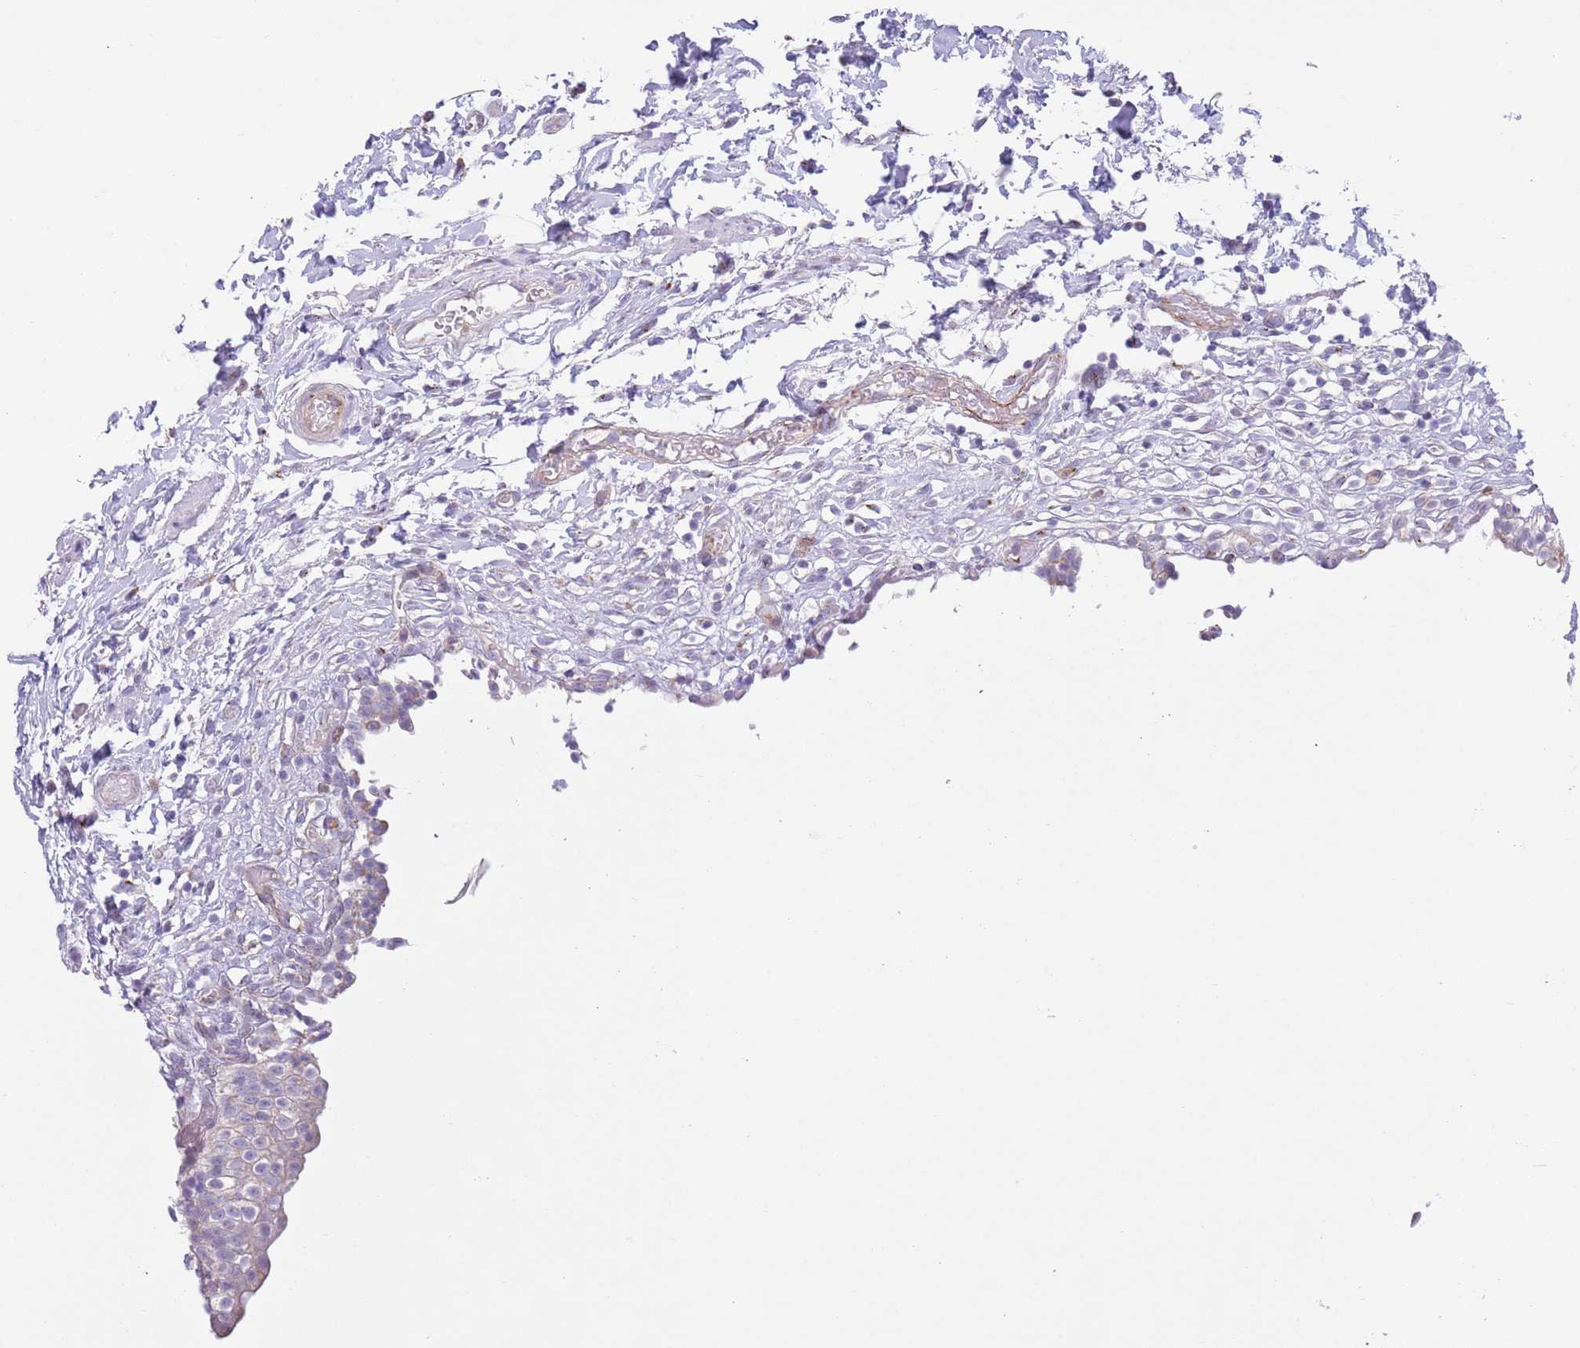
{"staining": {"intensity": "moderate", "quantity": "<25%", "location": "cytoplasmic/membranous"}, "tissue": "urinary bladder", "cell_type": "Urothelial cells", "image_type": "normal", "snomed": [{"axis": "morphology", "description": "Normal tissue, NOS"}, {"axis": "topography", "description": "Urinary bladder"}, {"axis": "topography", "description": "Peripheral nerve tissue"}], "caption": "Urinary bladder stained with IHC reveals moderate cytoplasmic/membranous positivity in approximately <25% of urothelial cells. (DAB (3,3'-diaminobenzidine) IHC with brightfield microscopy, high magnification).", "gene": "C20orf96", "patient": {"sex": "male", "age": 55}}